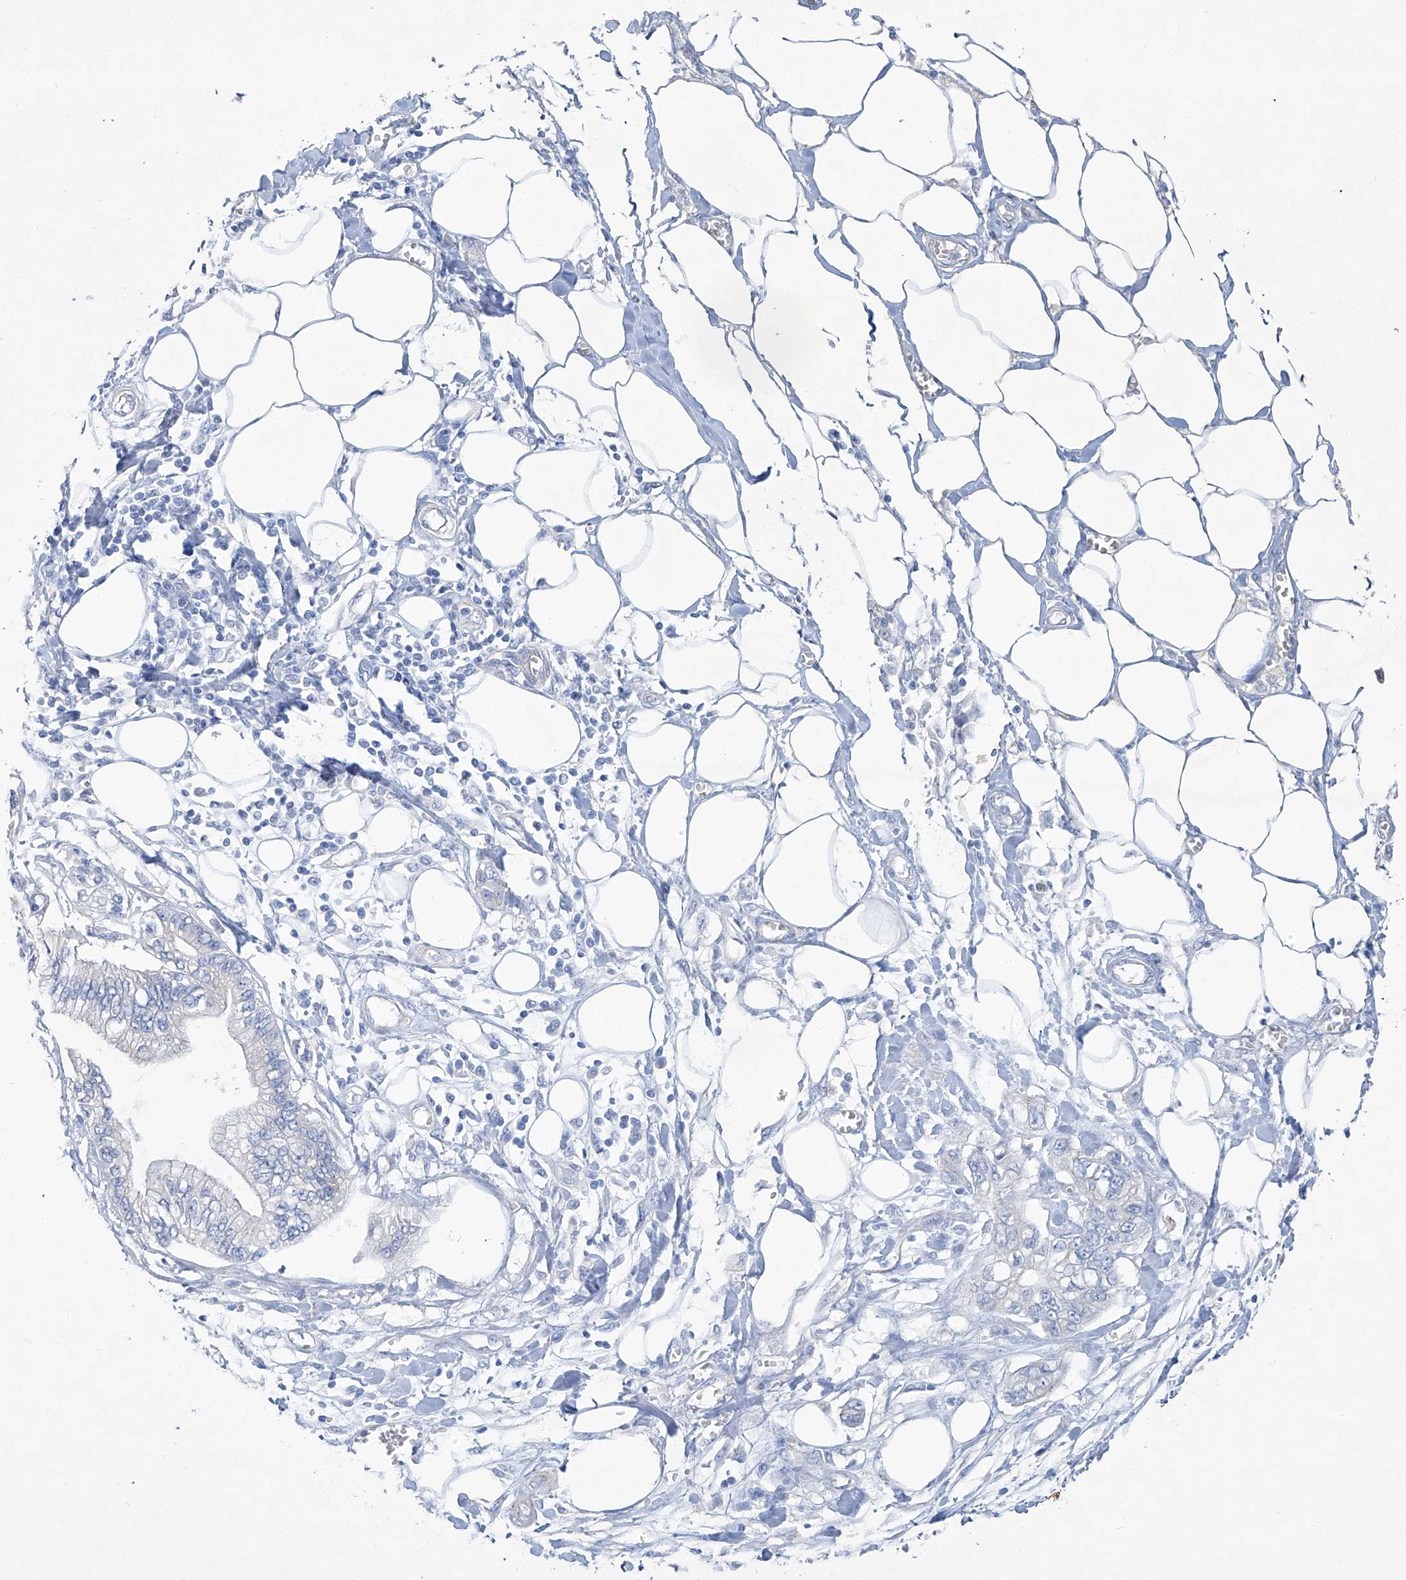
{"staining": {"intensity": "negative", "quantity": "none", "location": "none"}, "tissue": "pancreatic cancer", "cell_type": "Tumor cells", "image_type": "cancer", "snomed": [{"axis": "morphology", "description": "Adenocarcinoma, NOS"}, {"axis": "topography", "description": "Pancreas"}], "caption": "Tumor cells show no significant positivity in pancreatic adenocarcinoma.", "gene": "MAGI1", "patient": {"sex": "male", "age": 56}}